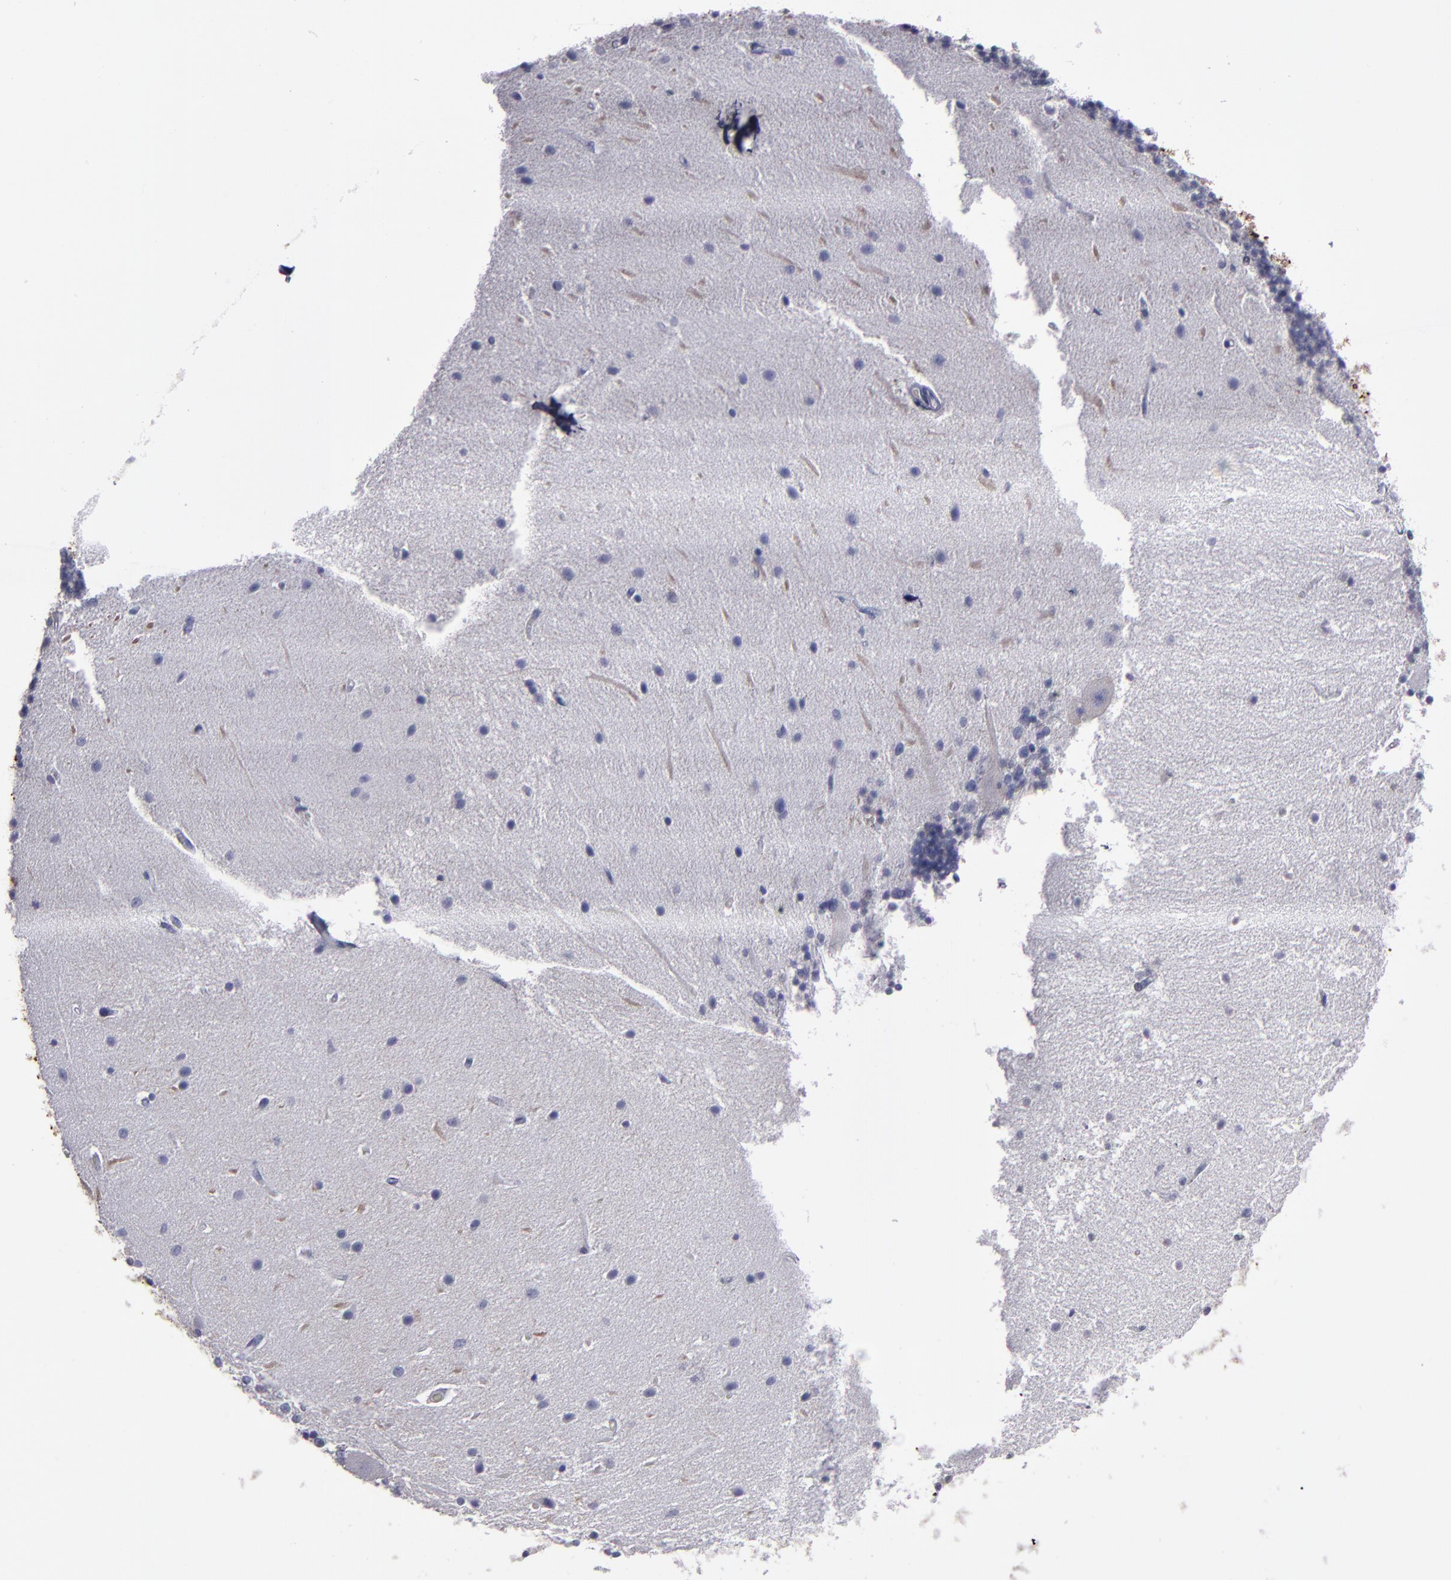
{"staining": {"intensity": "negative", "quantity": "none", "location": "none"}, "tissue": "cerebellum", "cell_type": "Cells in granular layer", "image_type": "normal", "snomed": [{"axis": "morphology", "description": "Normal tissue, NOS"}, {"axis": "topography", "description": "Cerebellum"}], "caption": "Immunohistochemical staining of benign human cerebellum demonstrates no significant positivity in cells in granular layer.", "gene": "CD36", "patient": {"sex": "female", "age": 54}}